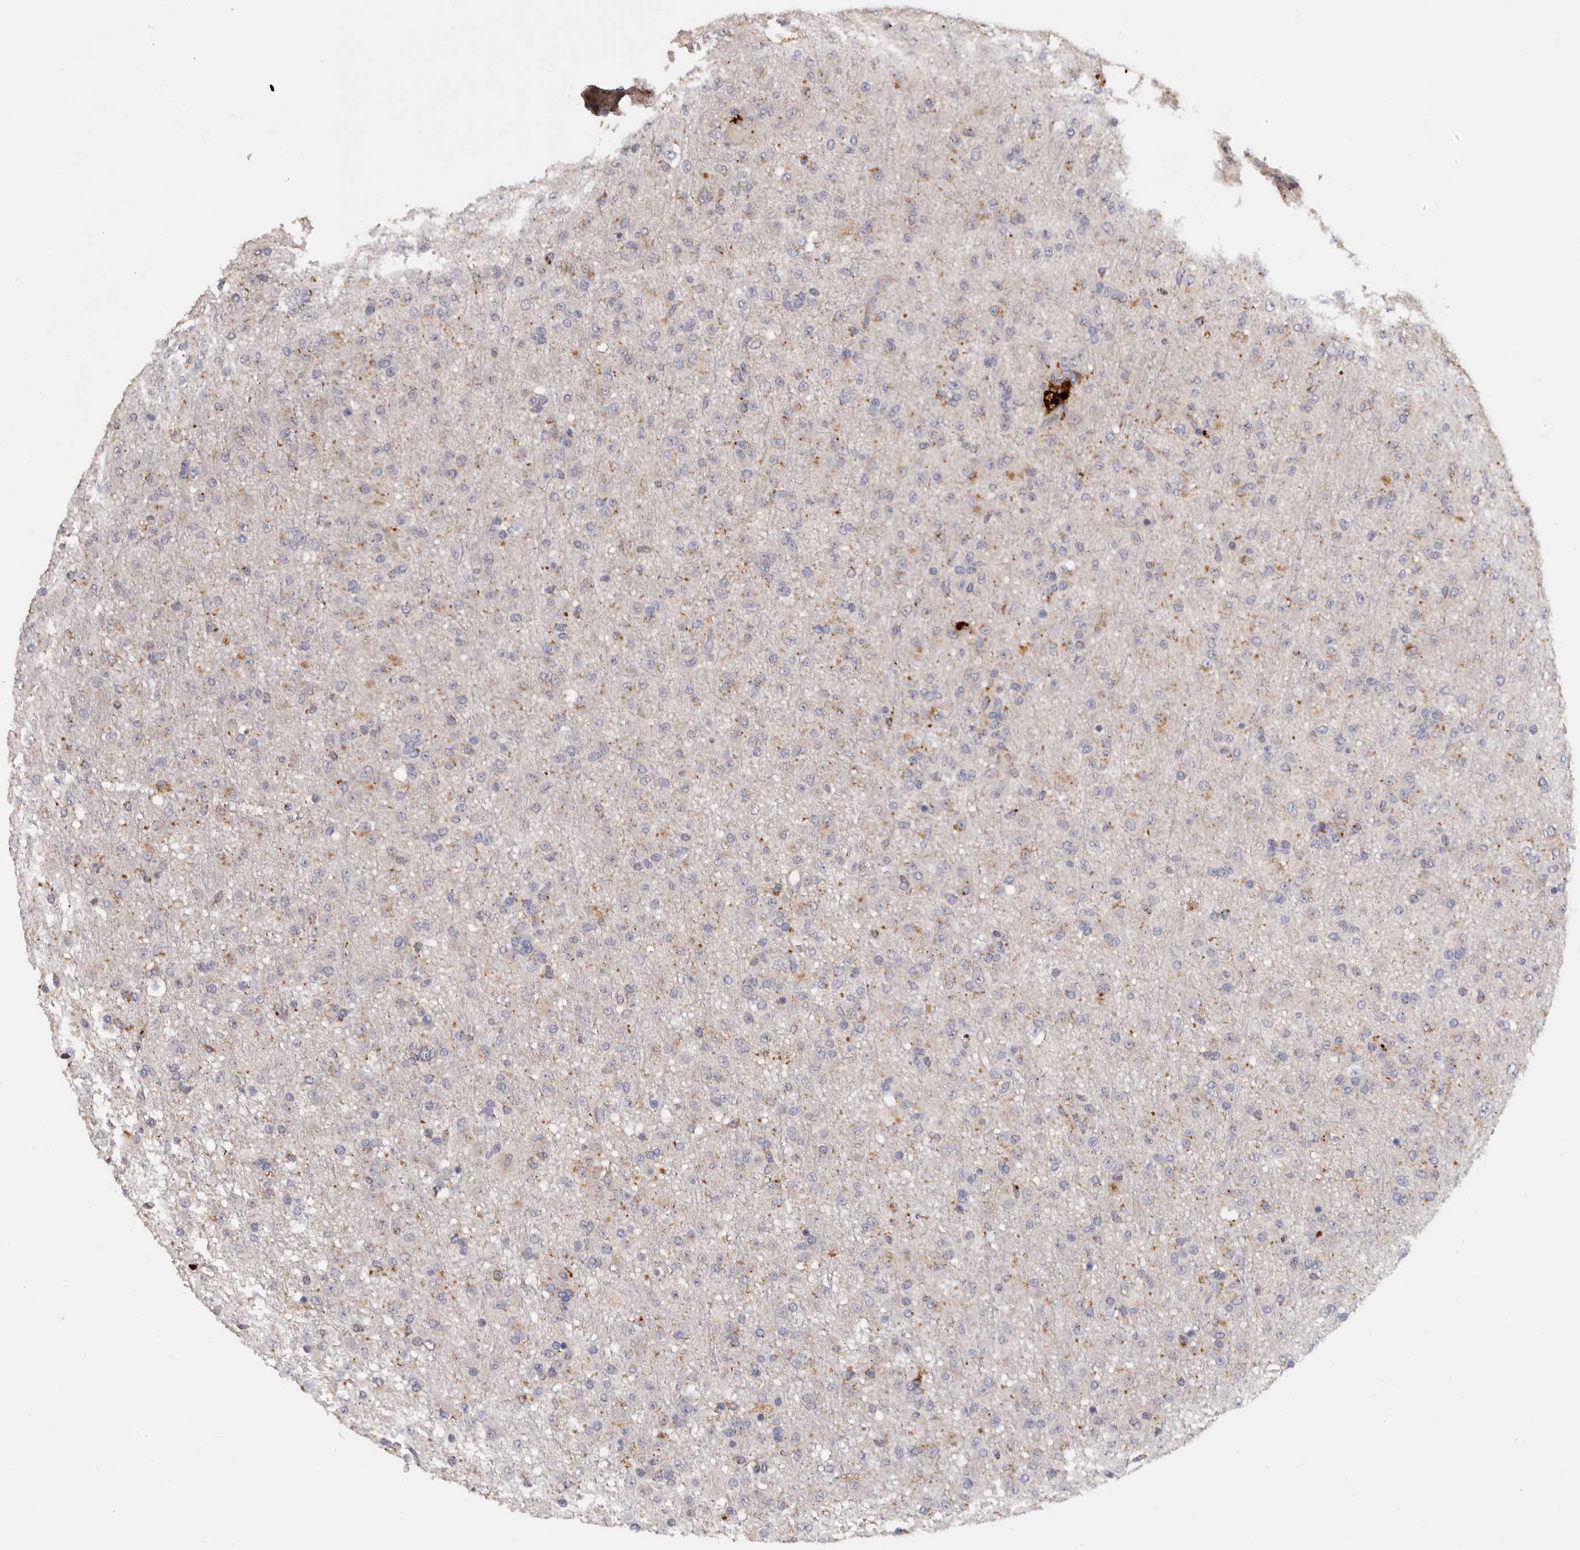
{"staining": {"intensity": "weak", "quantity": "25%-75%", "location": "cytoplasmic/membranous"}, "tissue": "glioma", "cell_type": "Tumor cells", "image_type": "cancer", "snomed": [{"axis": "morphology", "description": "Glioma, malignant, Low grade"}, {"axis": "topography", "description": "Brain"}], "caption": "Protein expression analysis of glioma exhibits weak cytoplasmic/membranous staining in about 25%-75% of tumor cells.", "gene": "DAP", "patient": {"sex": "male", "age": 65}}